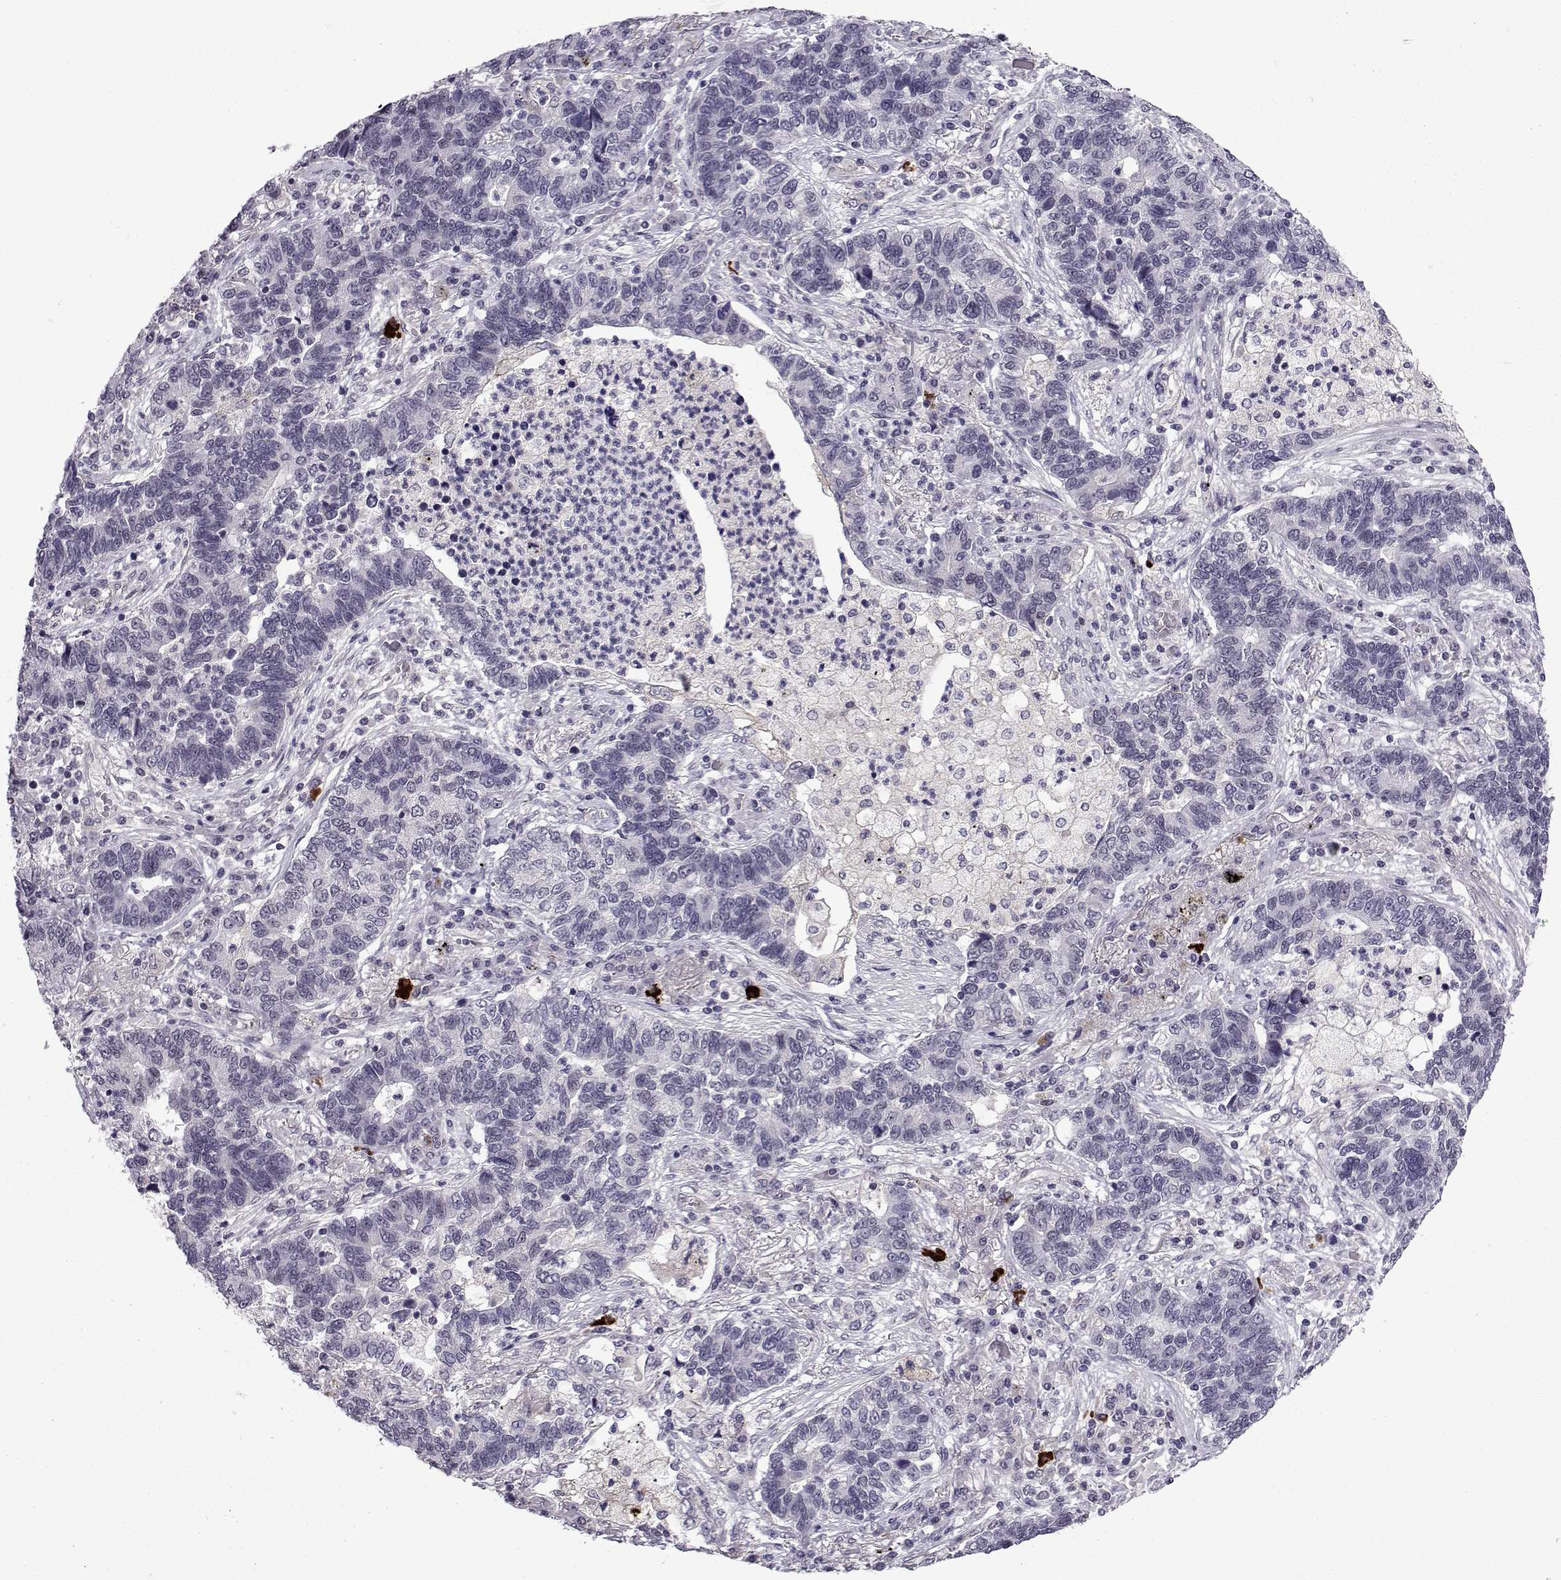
{"staining": {"intensity": "negative", "quantity": "none", "location": "none"}, "tissue": "lung cancer", "cell_type": "Tumor cells", "image_type": "cancer", "snomed": [{"axis": "morphology", "description": "Adenocarcinoma, NOS"}, {"axis": "topography", "description": "Lung"}], "caption": "A photomicrograph of lung cancer stained for a protein reveals no brown staining in tumor cells.", "gene": "RBM24", "patient": {"sex": "female", "age": 57}}